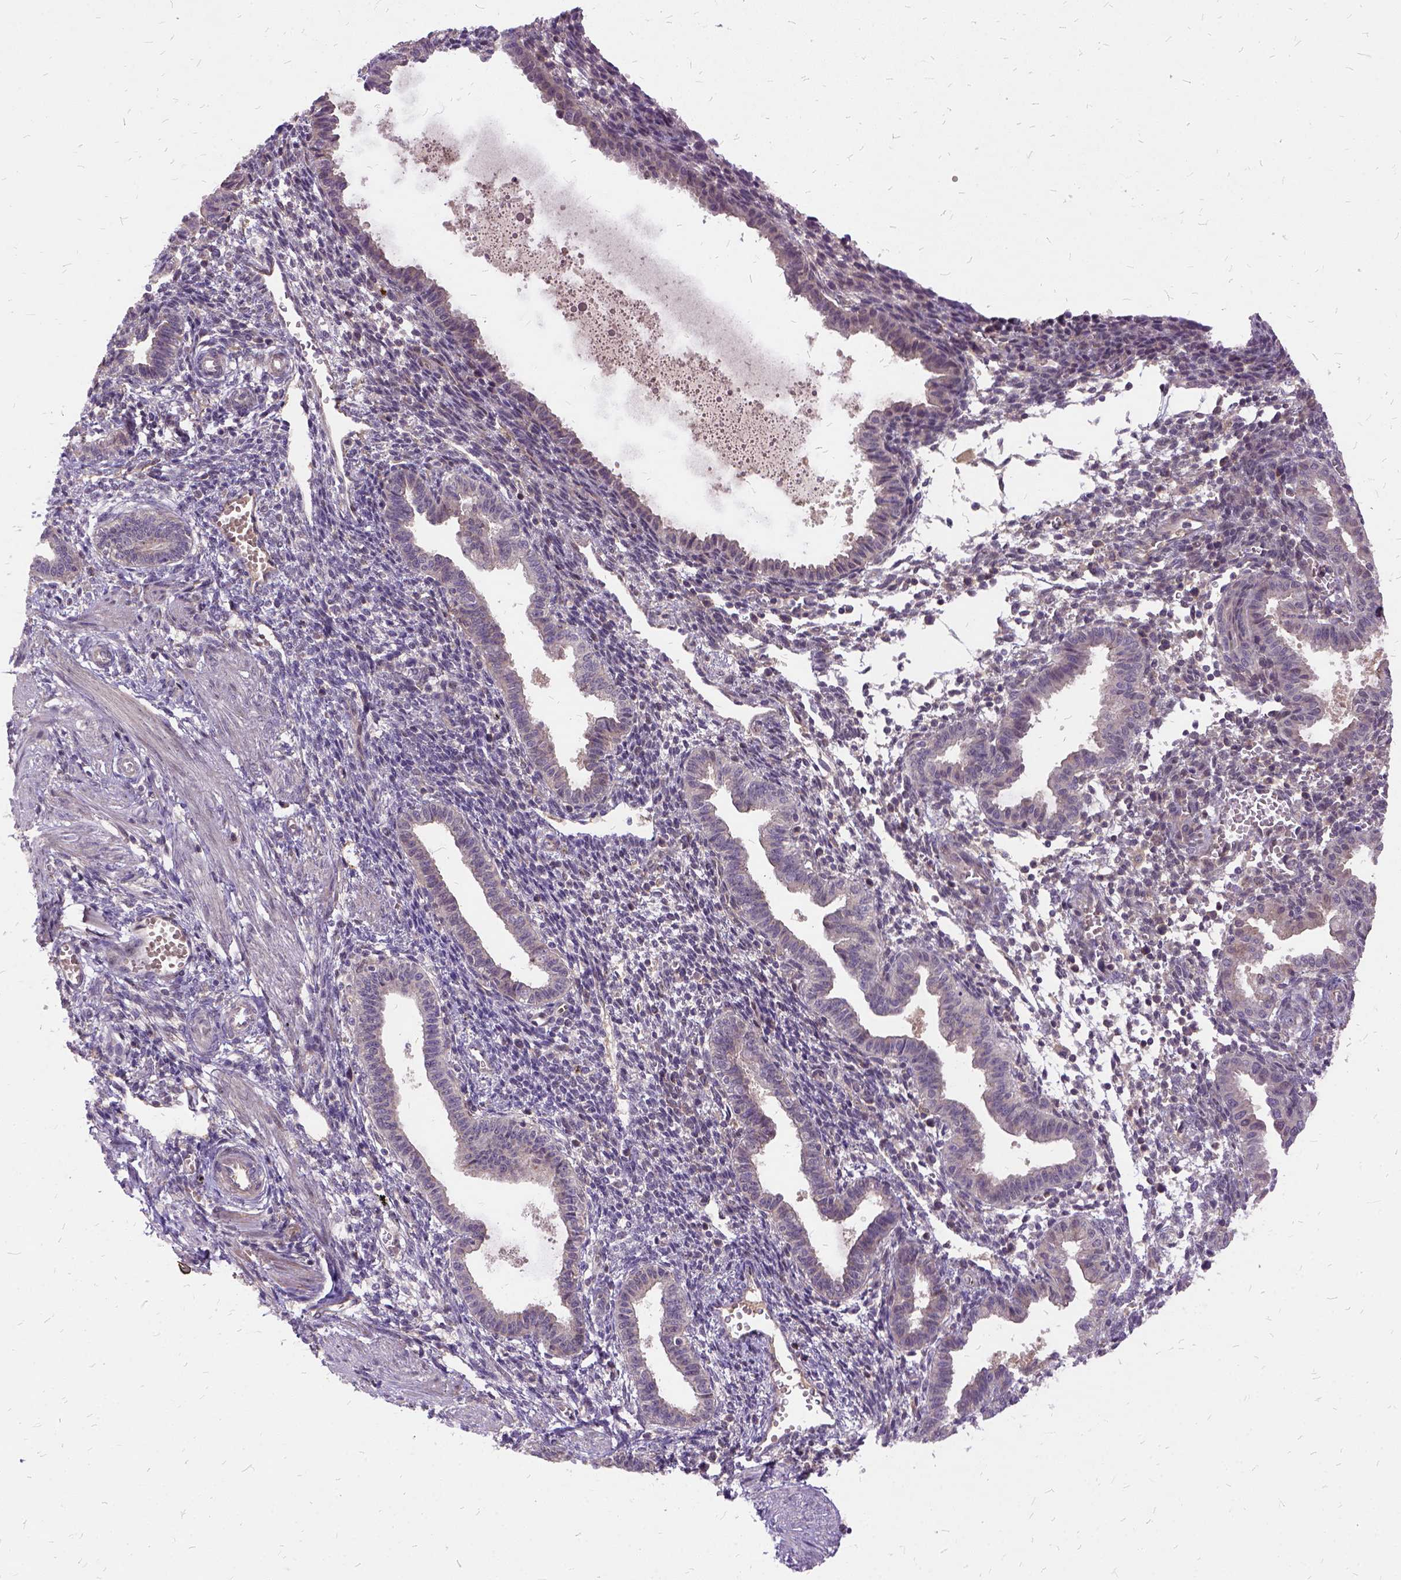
{"staining": {"intensity": "negative", "quantity": "none", "location": "none"}, "tissue": "endometrium", "cell_type": "Cells in endometrial stroma", "image_type": "normal", "snomed": [{"axis": "morphology", "description": "Normal tissue, NOS"}, {"axis": "topography", "description": "Endometrium"}], "caption": "Protein analysis of normal endometrium shows no significant positivity in cells in endometrial stroma. (DAB (3,3'-diaminobenzidine) immunohistochemistry (IHC) with hematoxylin counter stain).", "gene": "ILRUN", "patient": {"sex": "female", "age": 37}}